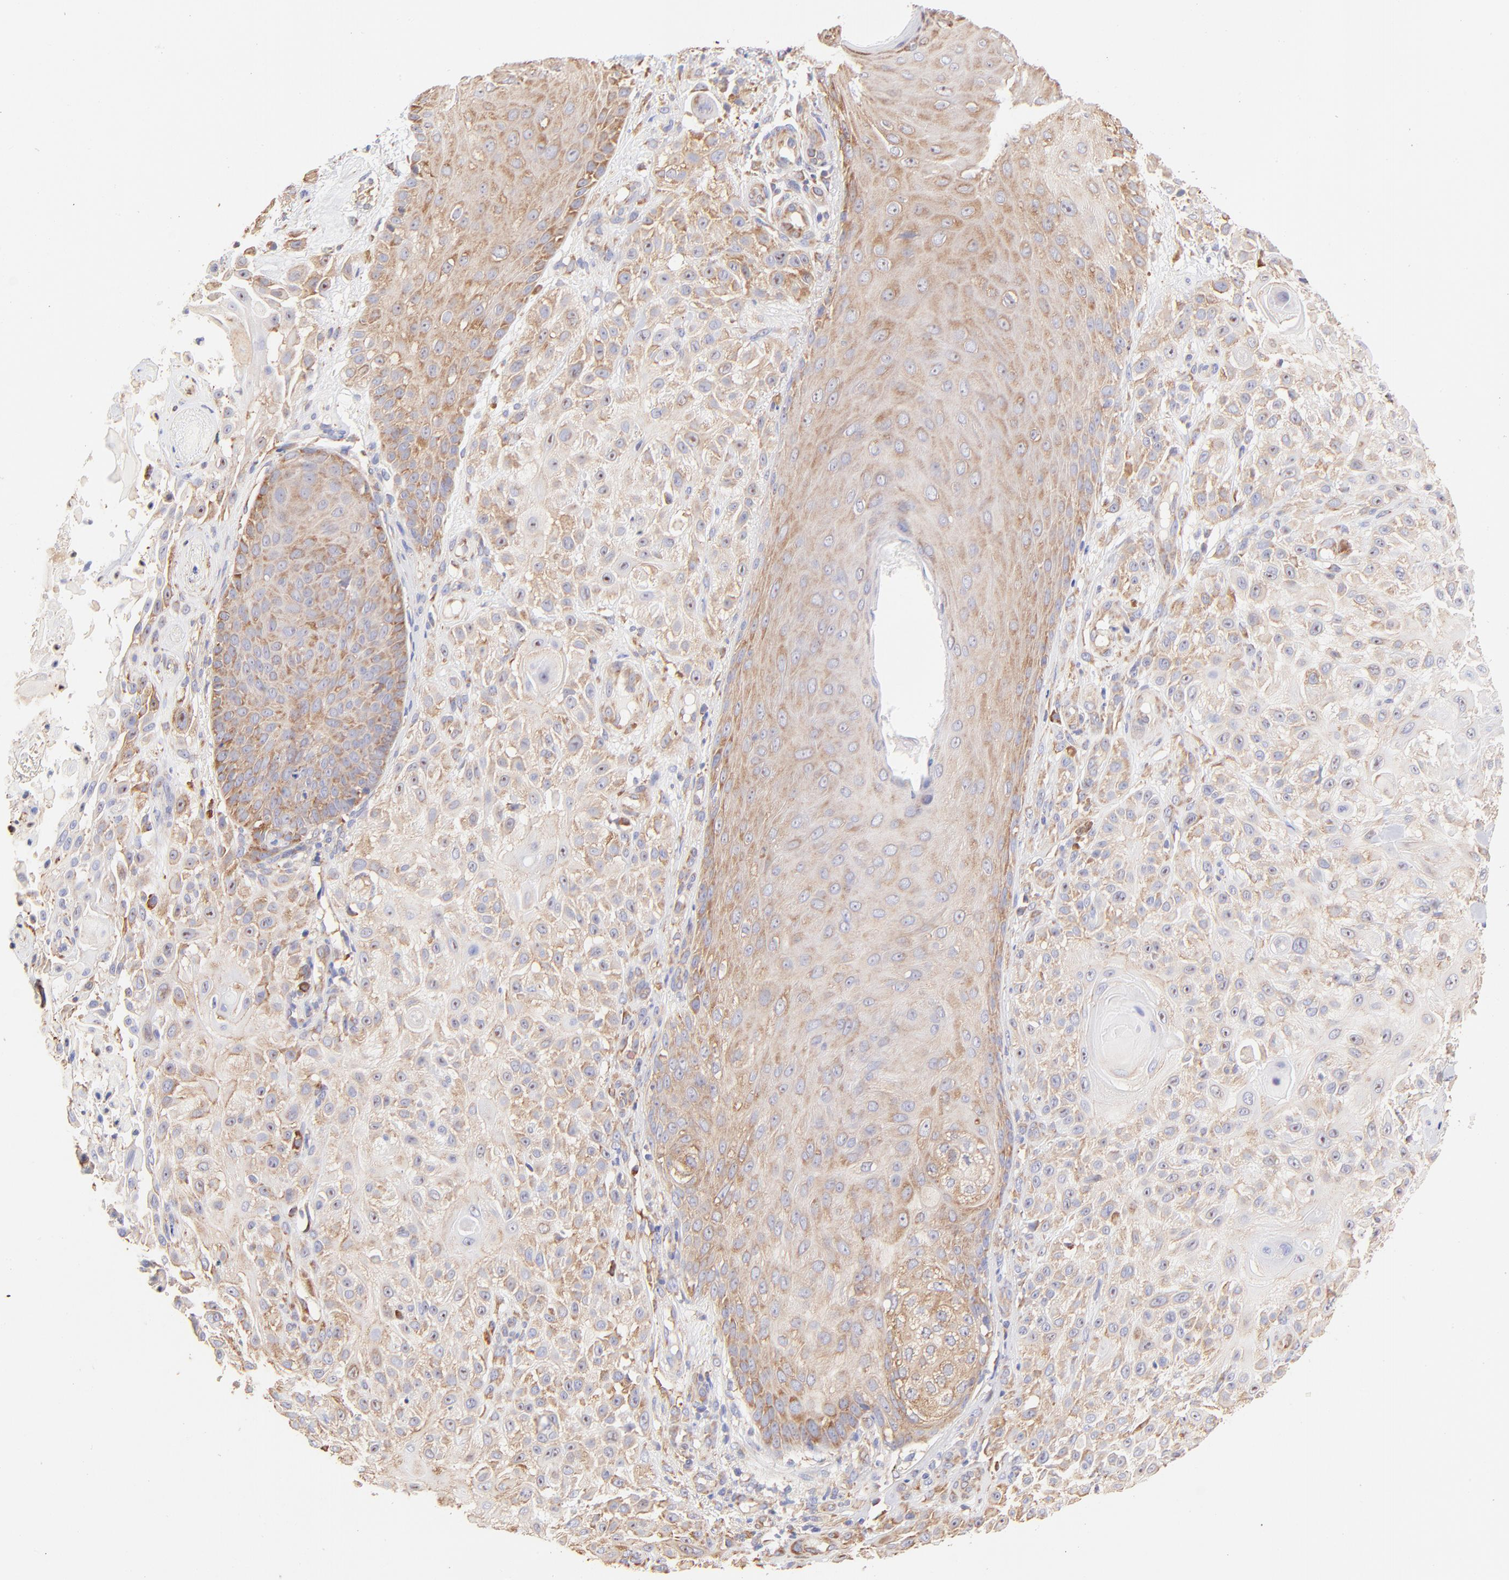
{"staining": {"intensity": "moderate", "quantity": "25%-75%", "location": "cytoplasmic/membranous"}, "tissue": "skin cancer", "cell_type": "Tumor cells", "image_type": "cancer", "snomed": [{"axis": "morphology", "description": "Squamous cell carcinoma, NOS"}, {"axis": "topography", "description": "Skin"}], "caption": "Tumor cells display medium levels of moderate cytoplasmic/membranous positivity in about 25%-75% of cells in human skin cancer.", "gene": "RPL30", "patient": {"sex": "female", "age": 42}}